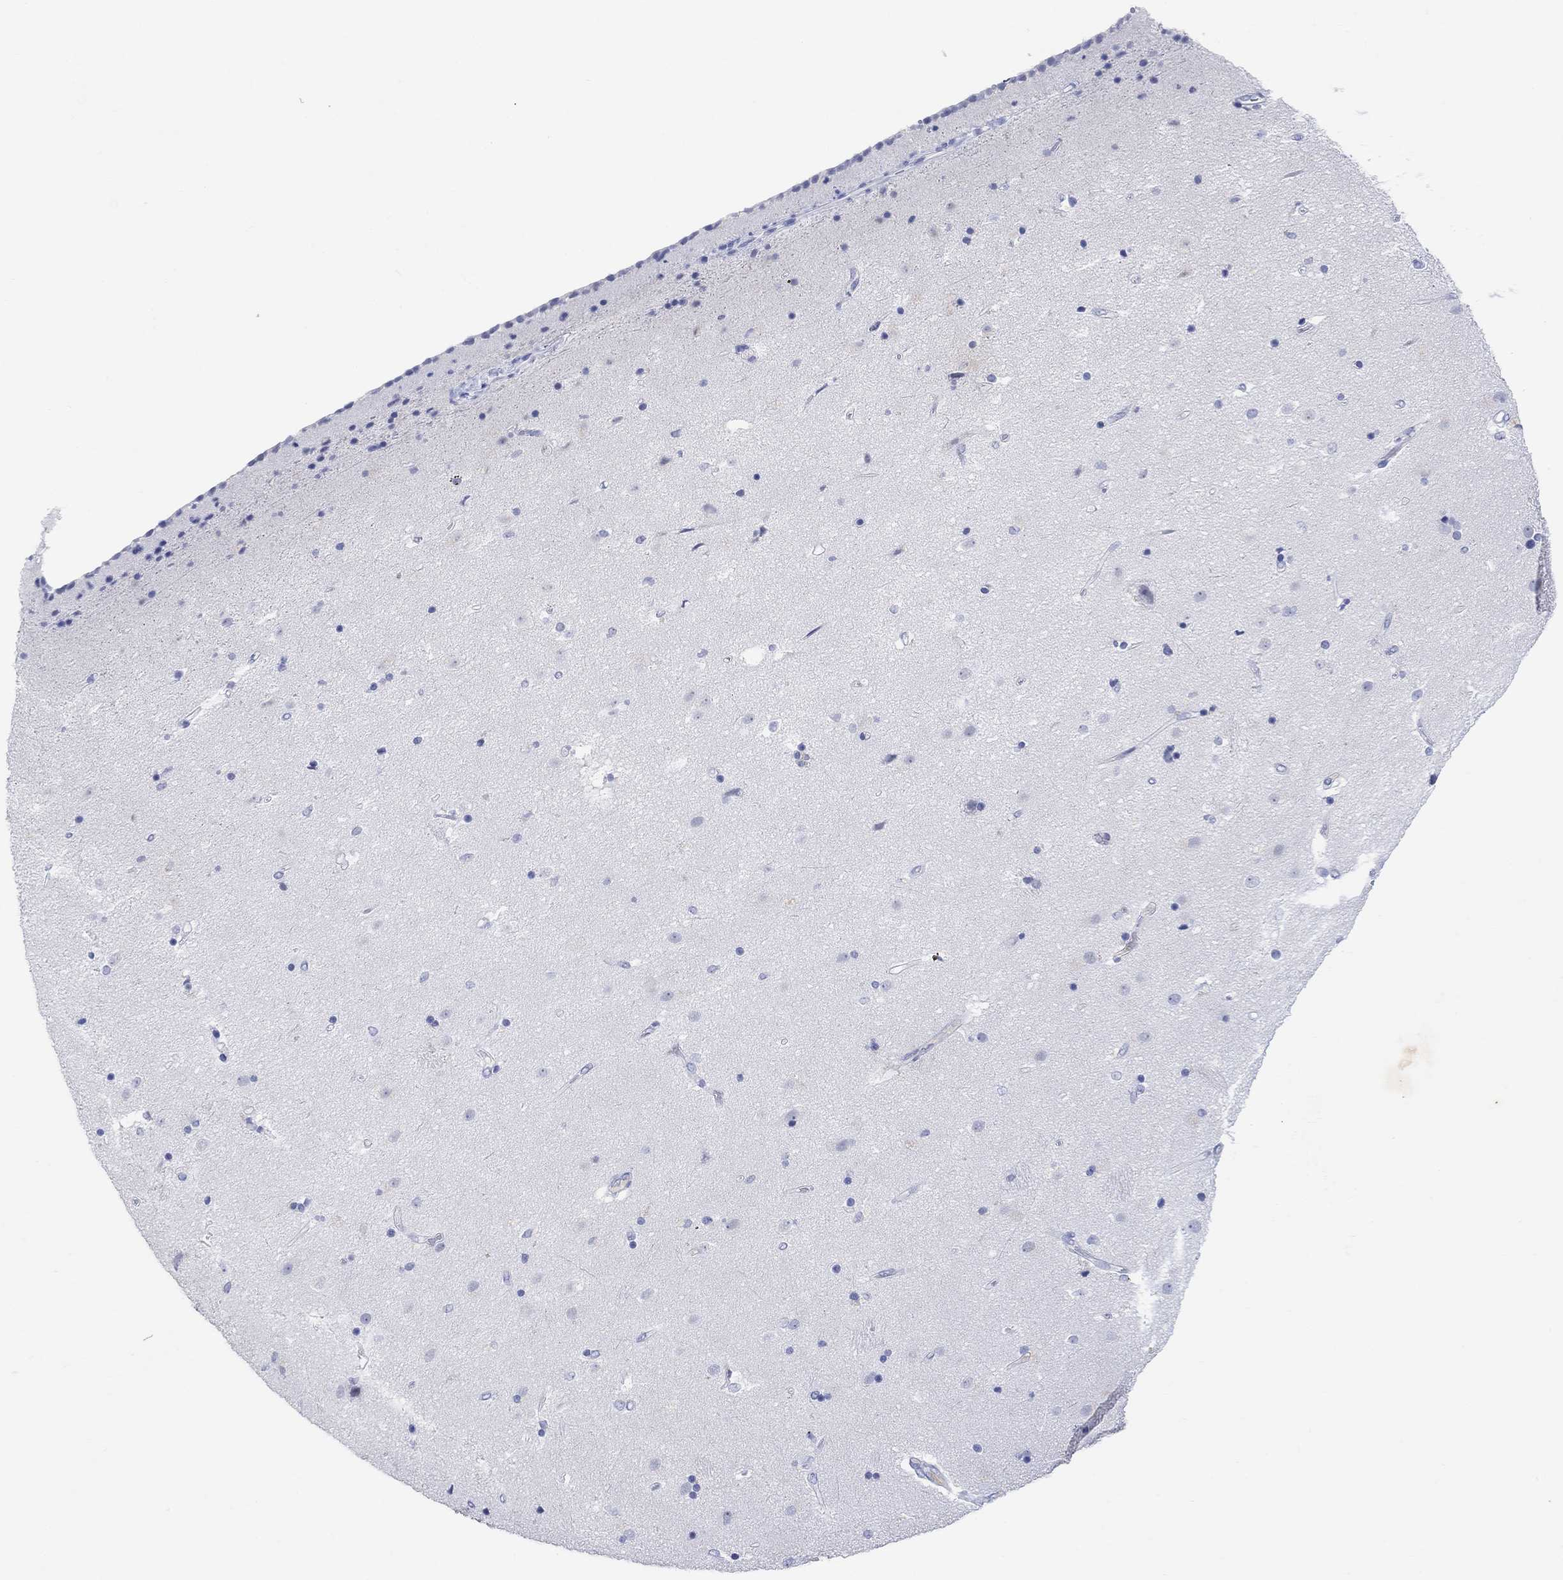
{"staining": {"intensity": "negative", "quantity": "none", "location": "none"}, "tissue": "caudate", "cell_type": "Glial cells", "image_type": "normal", "snomed": [{"axis": "morphology", "description": "Normal tissue, NOS"}, {"axis": "topography", "description": "Lateral ventricle wall"}], "caption": "The photomicrograph reveals no significant staining in glial cells of caudate. Nuclei are stained in blue.", "gene": "TYR", "patient": {"sex": "female", "age": 71}}